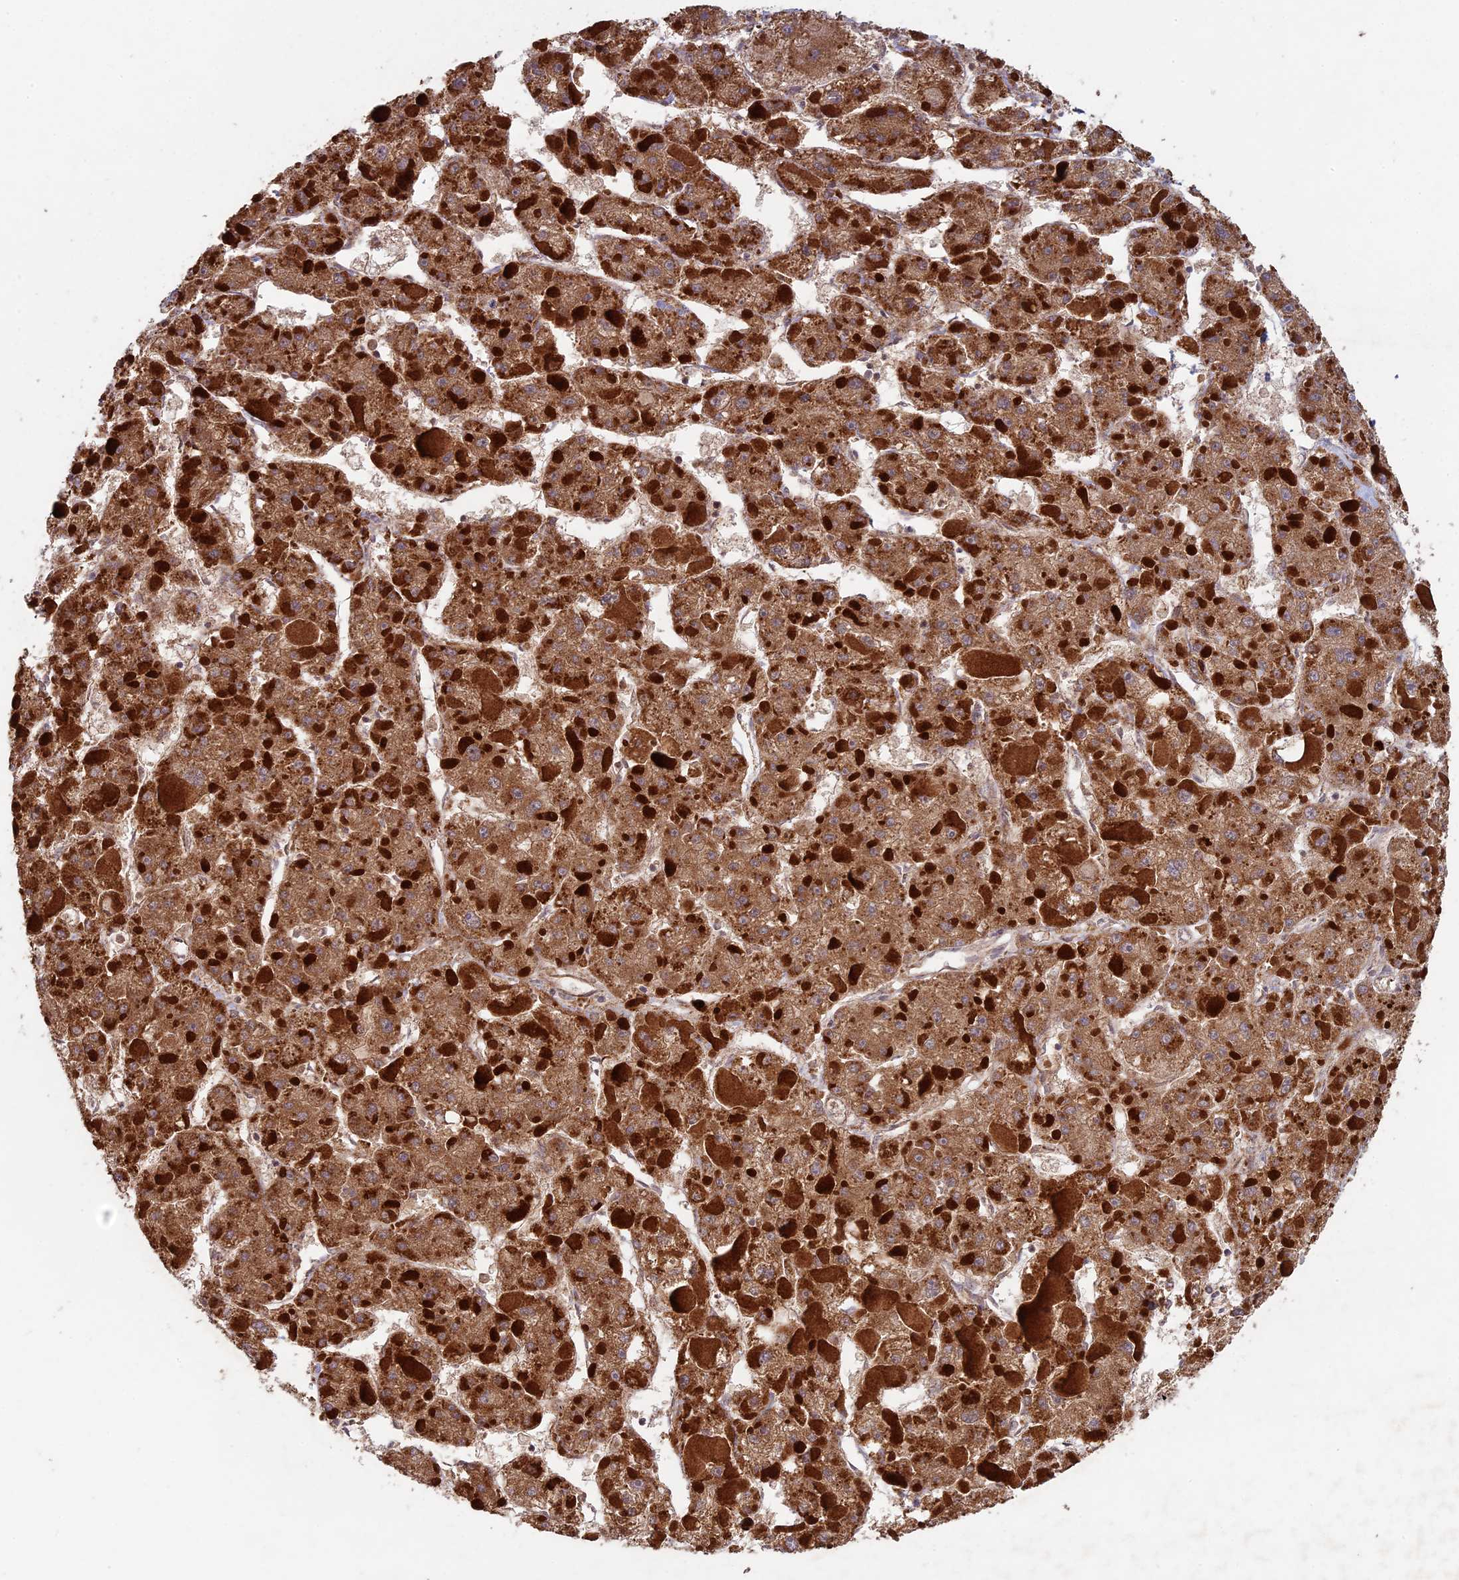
{"staining": {"intensity": "strong", "quantity": ">75%", "location": "cytoplasmic/membranous"}, "tissue": "liver cancer", "cell_type": "Tumor cells", "image_type": "cancer", "snomed": [{"axis": "morphology", "description": "Carcinoma, Hepatocellular, NOS"}, {"axis": "topography", "description": "Liver"}], "caption": "Immunohistochemistry (IHC) of liver cancer reveals high levels of strong cytoplasmic/membranous expression in approximately >75% of tumor cells. (DAB IHC, brown staining for protein, blue staining for nuclei).", "gene": "RCCD1", "patient": {"sex": "female", "age": 73}}